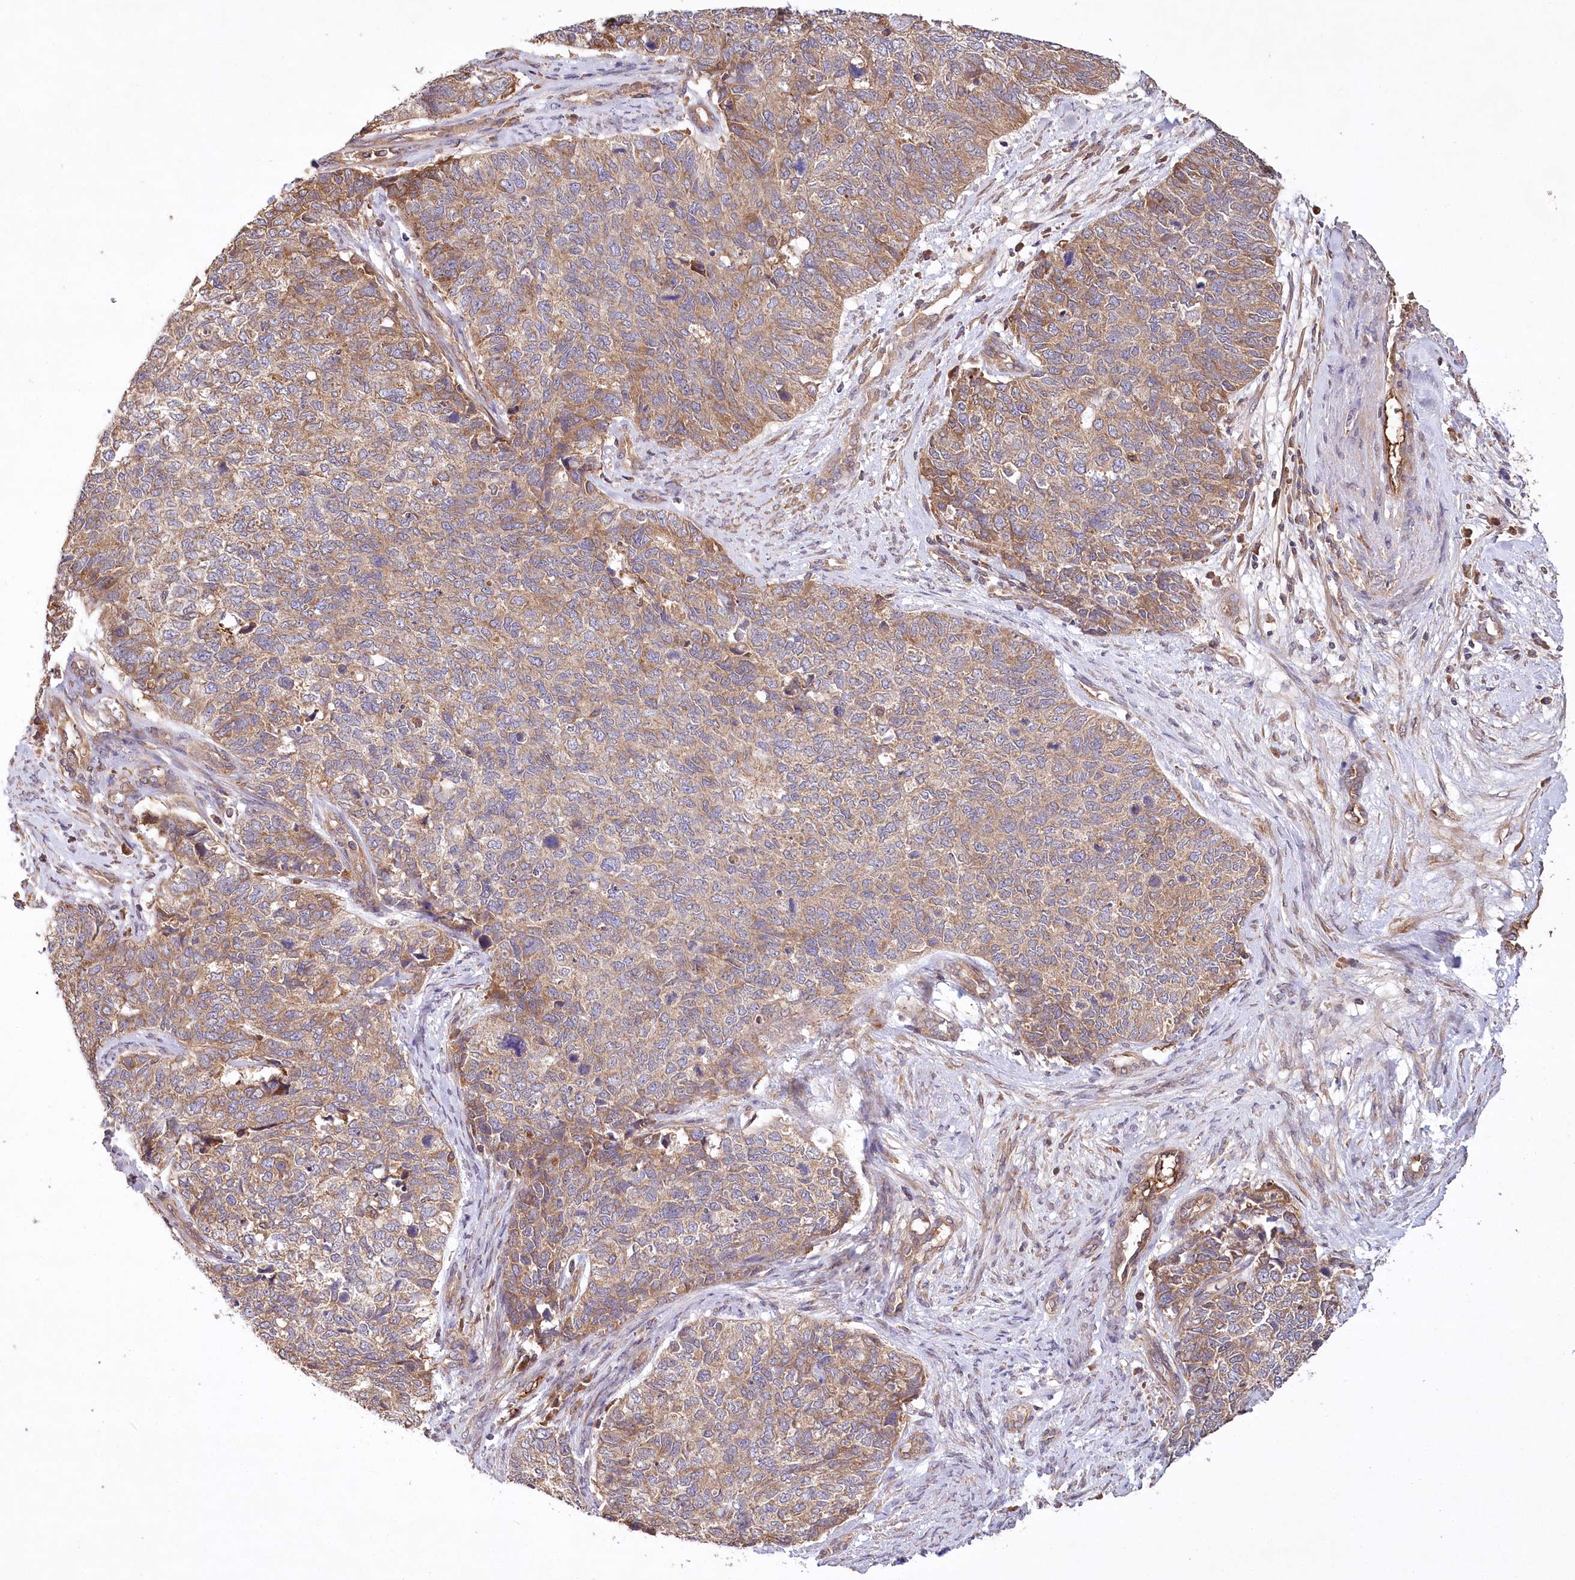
{"staining": {"intensity": "moderate", "quantity": ">75%", "location": "cytoplasmic/membranous"}, "tissue": "cervical cancer", "cell_type": "Tumor cells", "image_type": "cancer", "snomed": [{"axis": "morphology", "description": "Squamous cell carcinoma, NOS"}, {"axis": "topography", "description": "Cervix"}], "caption": "Cervical cancer (squamous cell carcinoma) stained with a protein marker displays moderate staining in tumor cells.", "gene": "LSS", "patient": {"sex": "female", "age": 63}}